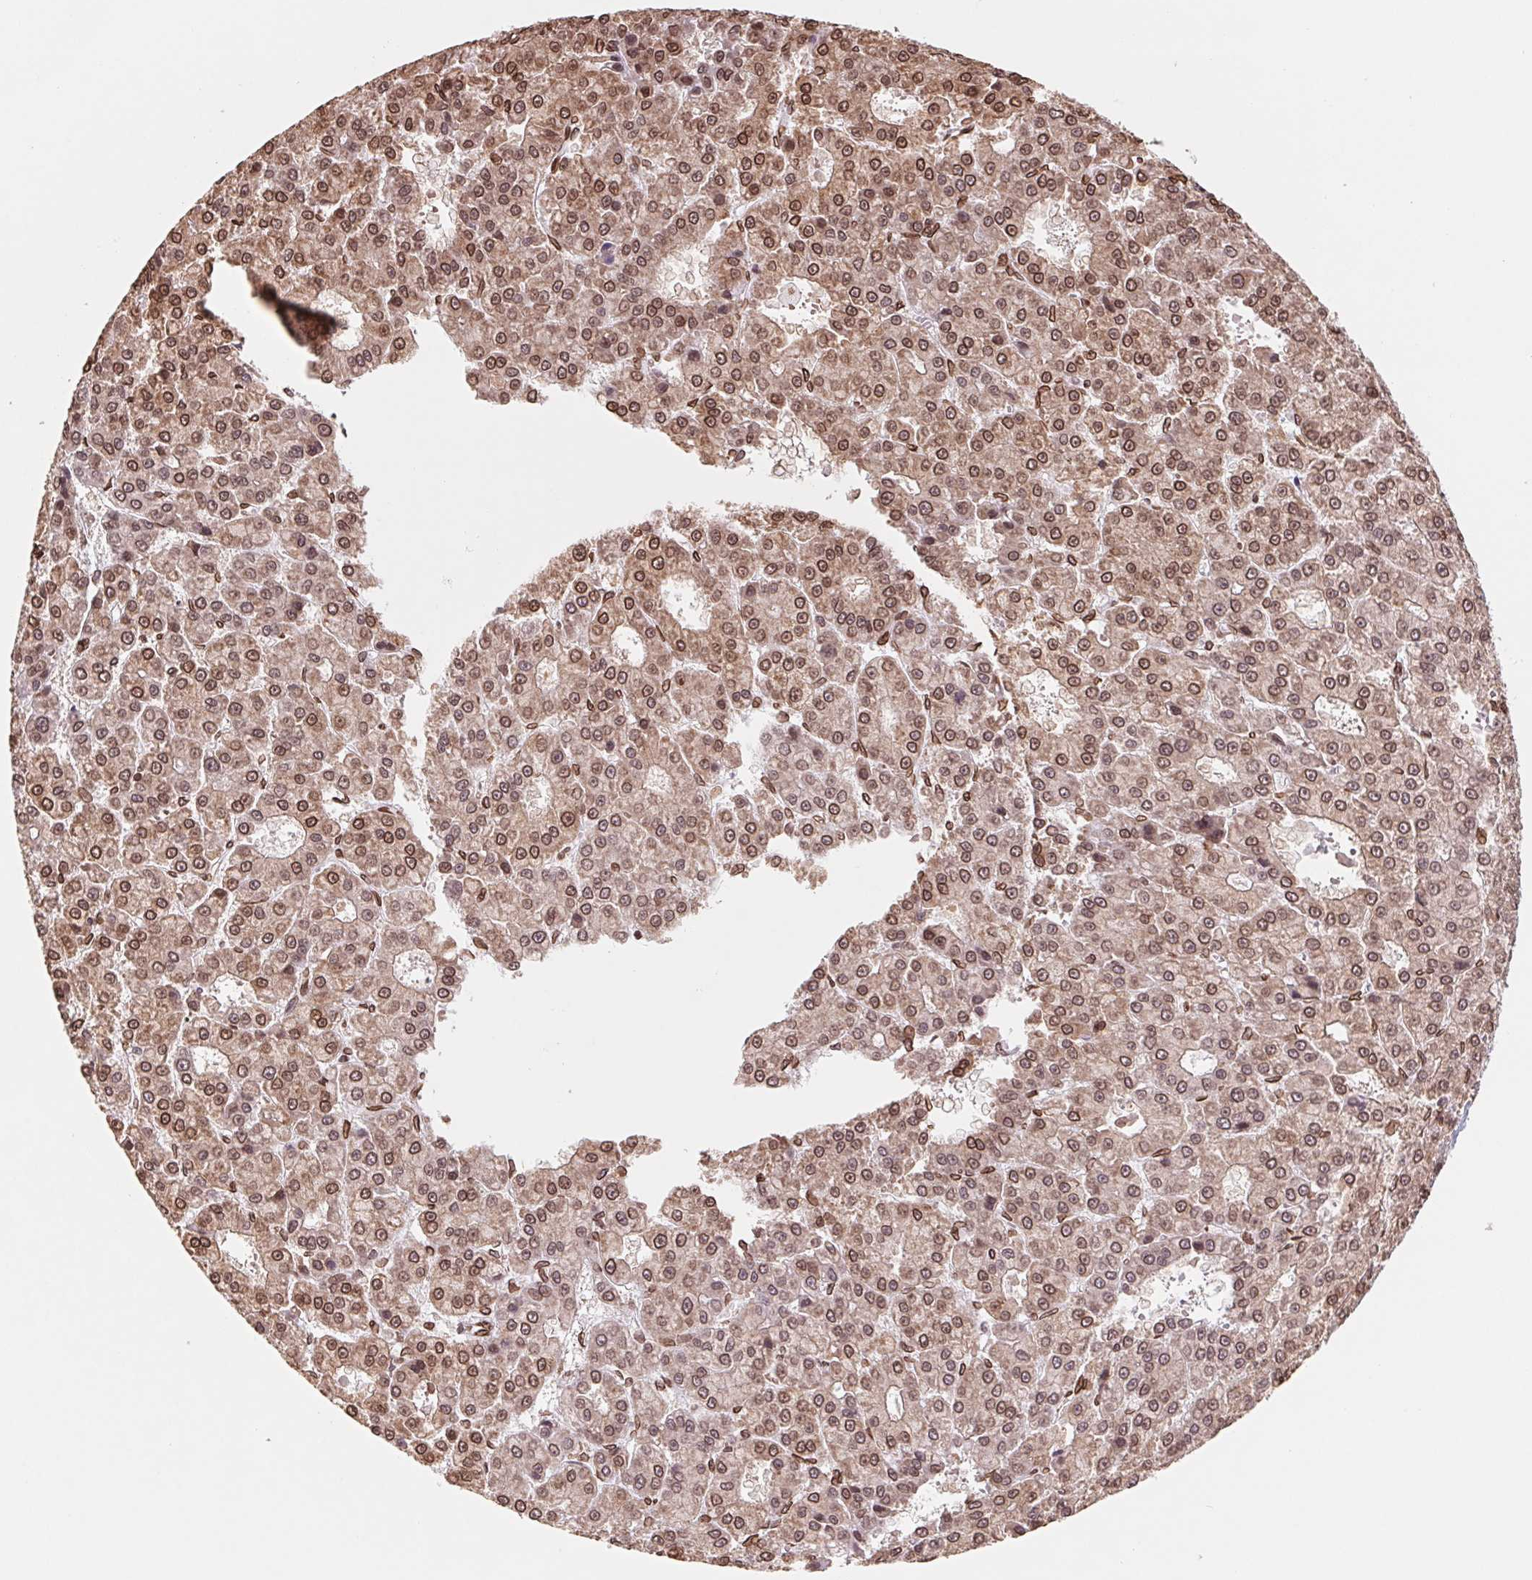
{"staining": {"intensity": "strong", "quantity": ">75%", "location": "cytoplasmic/membranous,nuclear"}, "tissue": "liver cancer", "cell_type": "Tumor cells", "image_type": "cancer", "snomed": [{"axis": "morphology", "description": "Carcinoma, Hepatocellular, NOS"}, {"axis": "topography", "description": "Liver"}], "caption": "Human hepatocellular carcinoma (liver) stained with a protein marker demonstrates strong staining in tumor cells.", "gene": "LMNB2", "patient": {"sex": "male", "age": 70}}